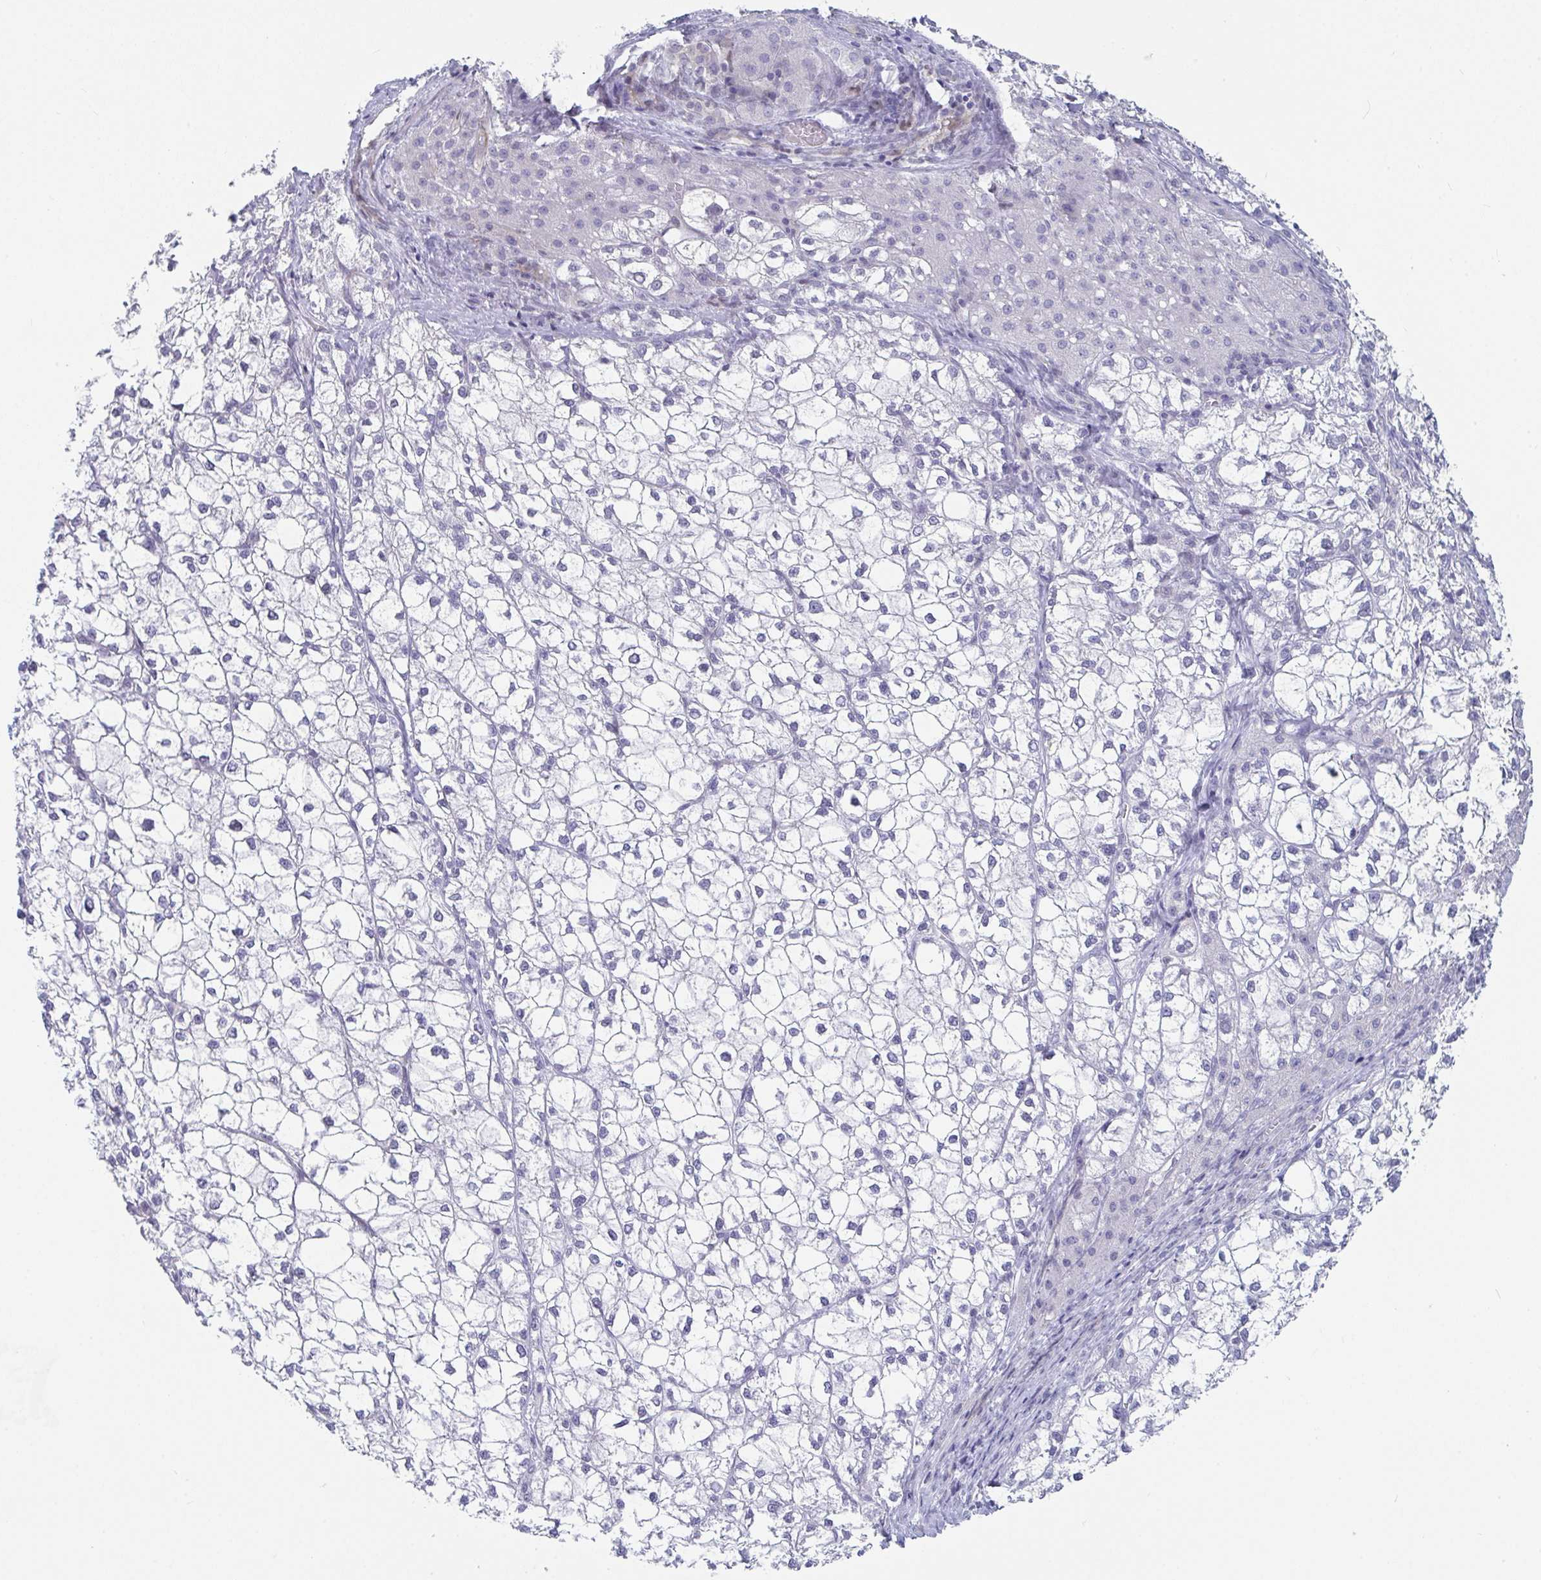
{"staining": {"intensity": "negative", "quantity": "none", "location": "none"}, "tissue": "liver cancer", "cell_type": "Tumor cells", "image_type": "cancer", "snomed": [{"axis": "morphology", "description": "Carcinoma, Hepatocellular, NOS"}, {"axis": "topography", "description": "Liver"}], "caption": "High magnification brightfield microscopy of liver cancer (hepatocellular carcinoma) stained with DAB (3,3'-diaminobenzidine) (brown) and counterstained with hematoxylin (blue): tumor cells show no significant positivity.", "gene": "FAM156B", "patient": {"sex": "female", "age": 43}}